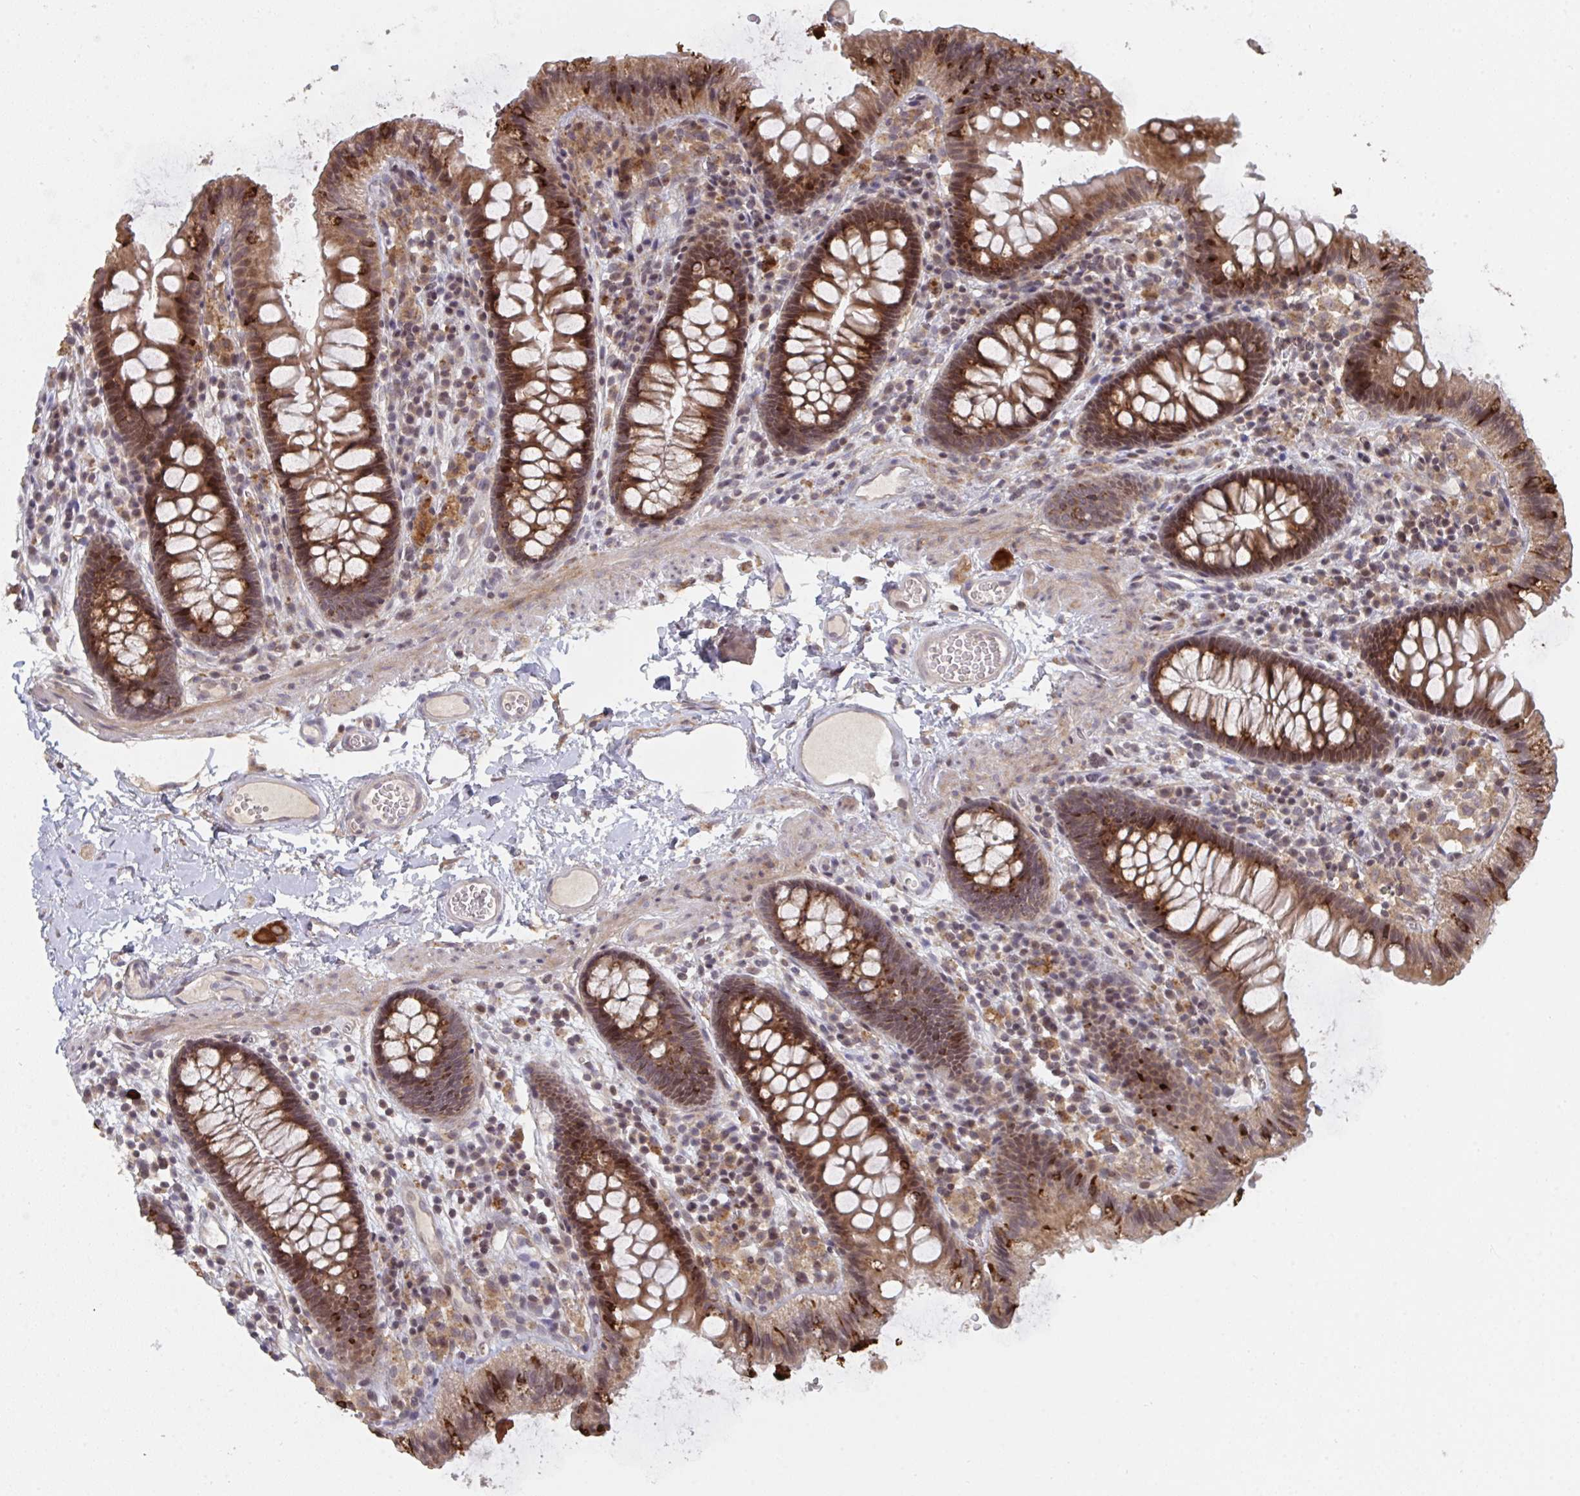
{"staining": {"intensity": "weak", "quantity": ">75%", "location": "cytoplasmic/membranous"}, "tissue": "colon", "cell_type": "Endothelial cells", "image_type": "normal", "snomed": [{"axis": "morphology", "description": "Normal tissue, NOS"}, {"axis": "topography", "description": "Colon"}], "caption": "Immunohistochemistry (IHC) of normal colon displays low levels of weak cytoplasmic/membranous expression in about >75% of endothelial cells. (DAB IHC, brown staining for protein, blue staining for nuclei).", "gene": "DCST1", "patient": {"sex": "male", "age": 84}}